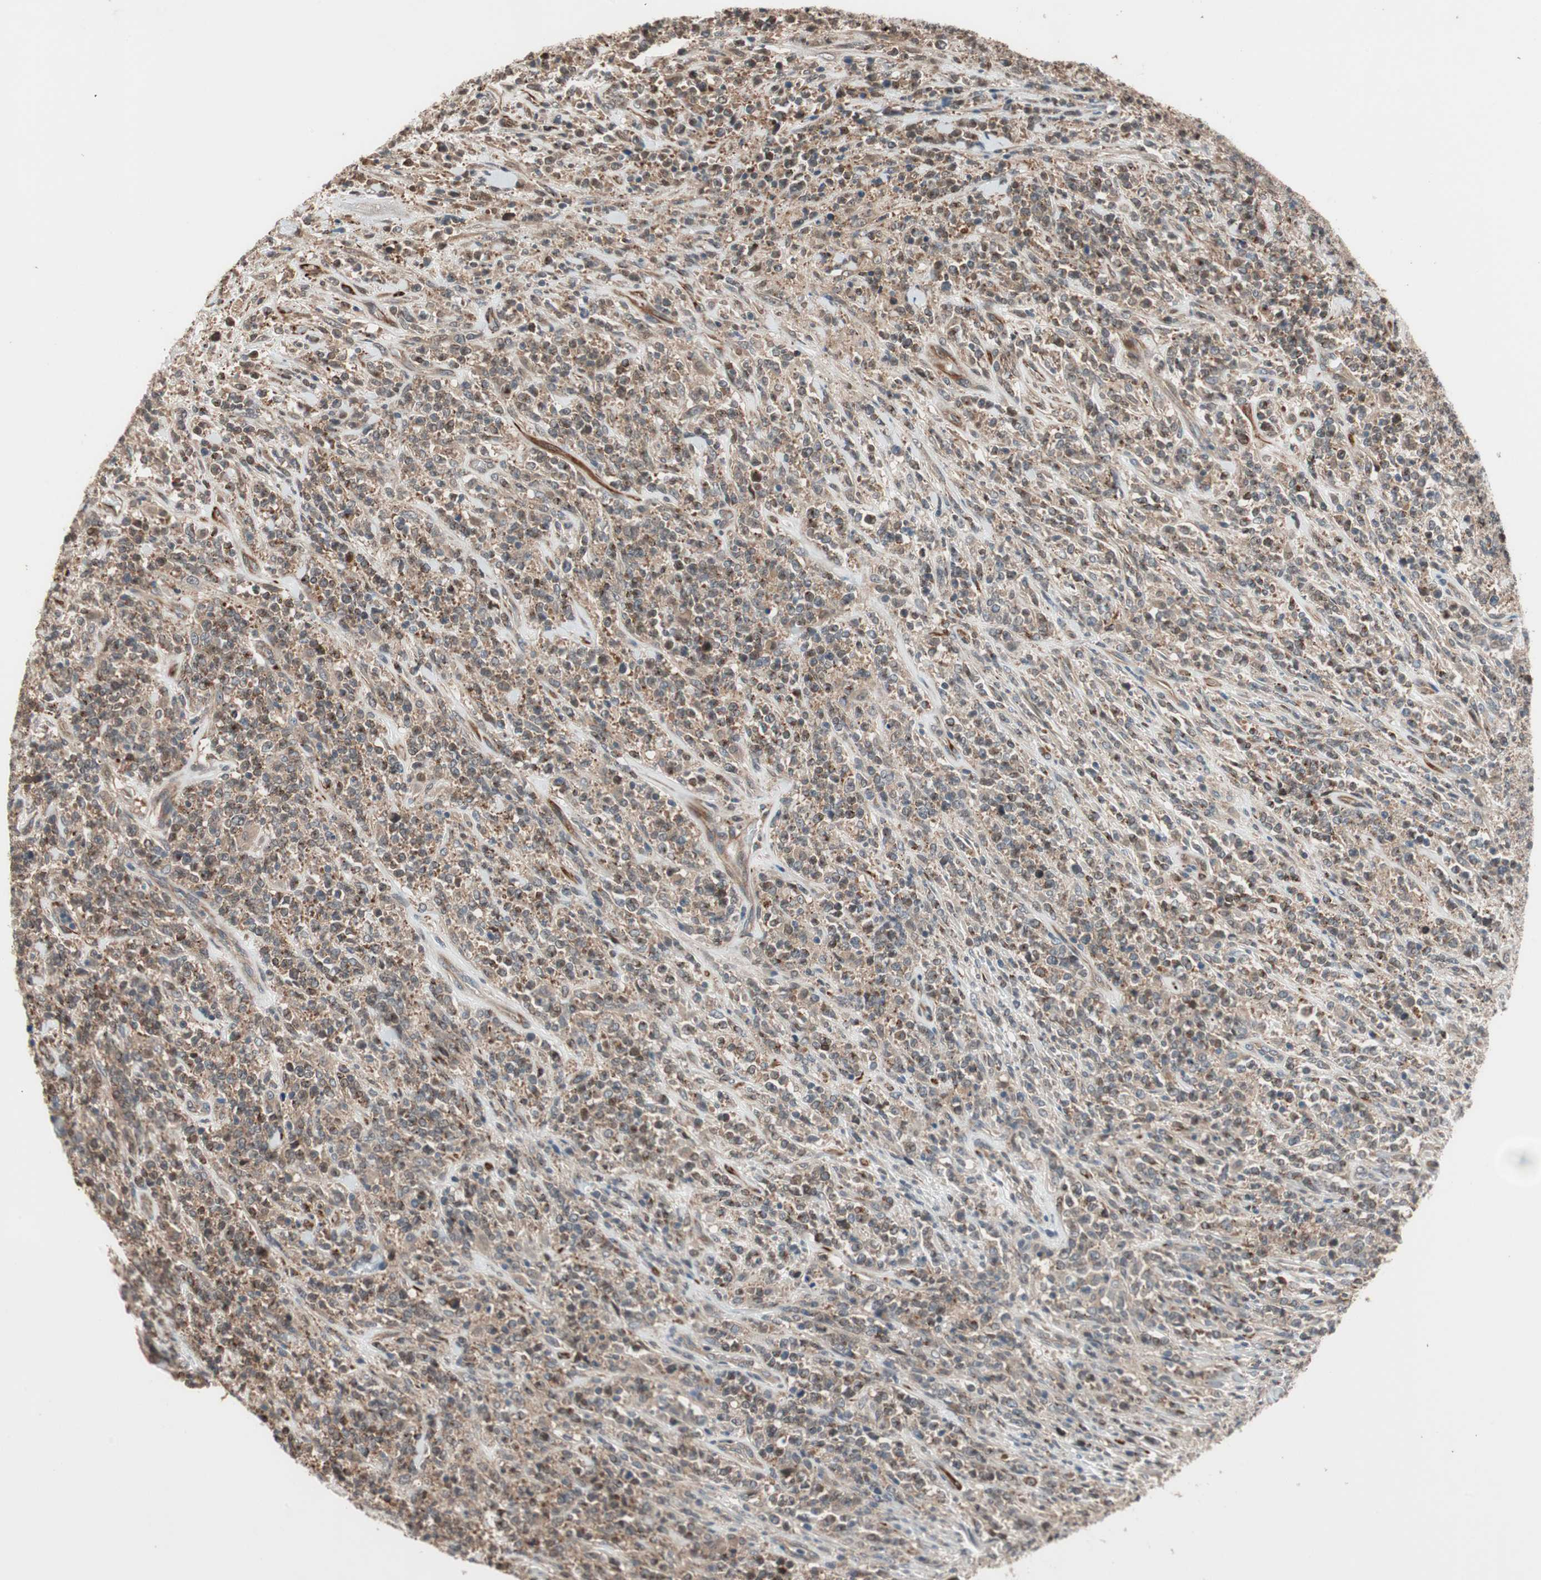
{"staining": {"intensity": "moderate", "quantity": ">75%", "location": "cytoplasmic/membranous"}, "tissue": "lymphoma", "cell_type": "Tumor cells", "image_type": "cancer", "snomed": [{"axis": "morphology", "description": "Malignant lymphoma, non-Hodgkin's type, High grade"}, {"axis": "topography", "description": "Soft tissue"}], "caption": "An image of high-grade malignant lymphoma, non-Hodgkin's type stained for a protein demonstrates moderate cytoplasmic/membranous brown staining in tumor cells.", "gene": "PIK3R3", "patient": {"sex": "male", "age": 18}}